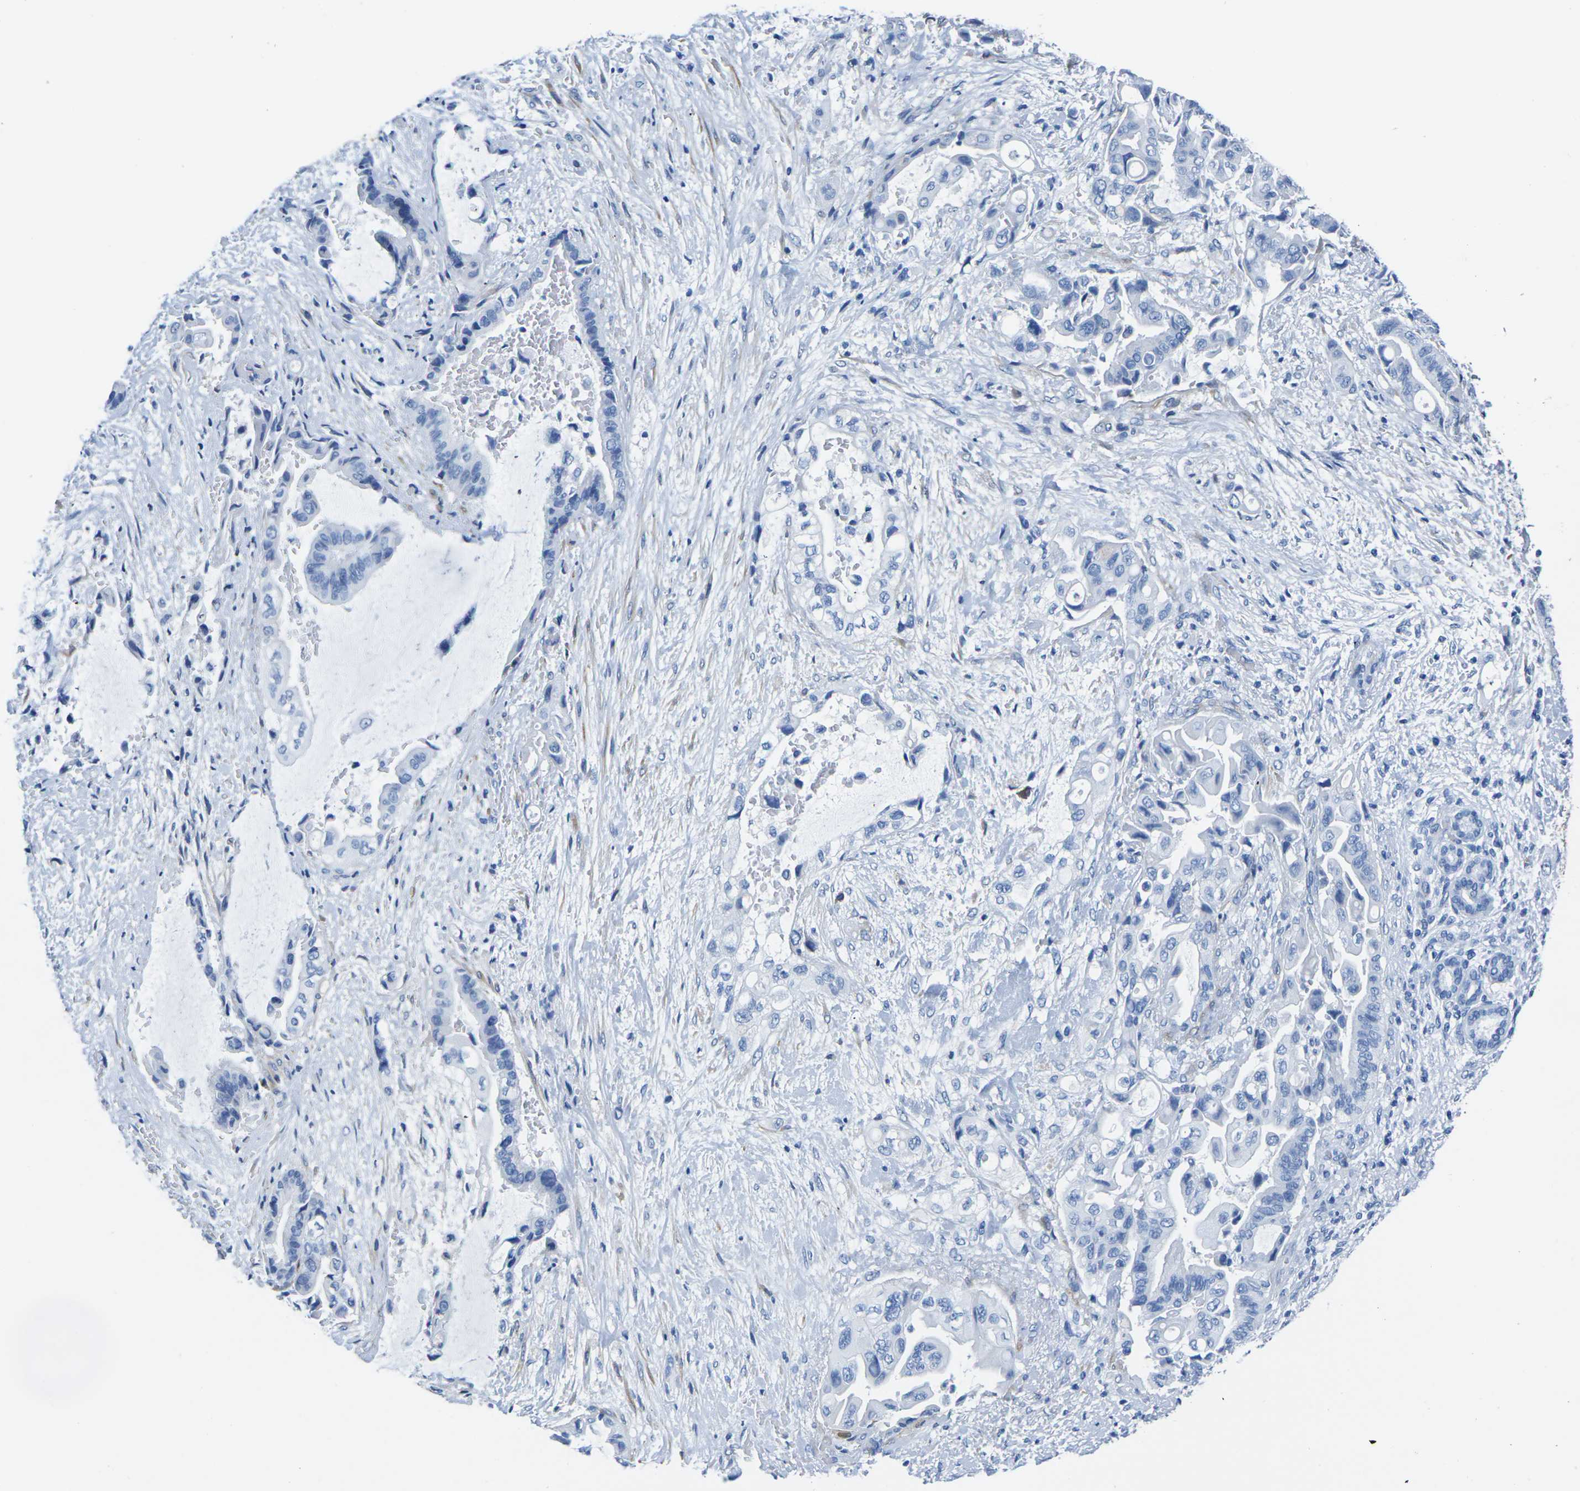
{"staining": {"intensity": "negative", "quantity": "none", "location": "none"}, "tissue": "liver cancer", "cell_type": "Tumor cells", "image_type": "cancer", "snomed": [{"axis": "morphology", "description": "Cholangiocarcinoma"}, {"axis": "topography", "description": "Liver"}], "caption": "A high-resolution micrograph shows IHC staining of liver cancer, which exhibits no significant staining in tumor cells.", "gene": "CNN1", "patient": {"sex": "female", "age": 61}}